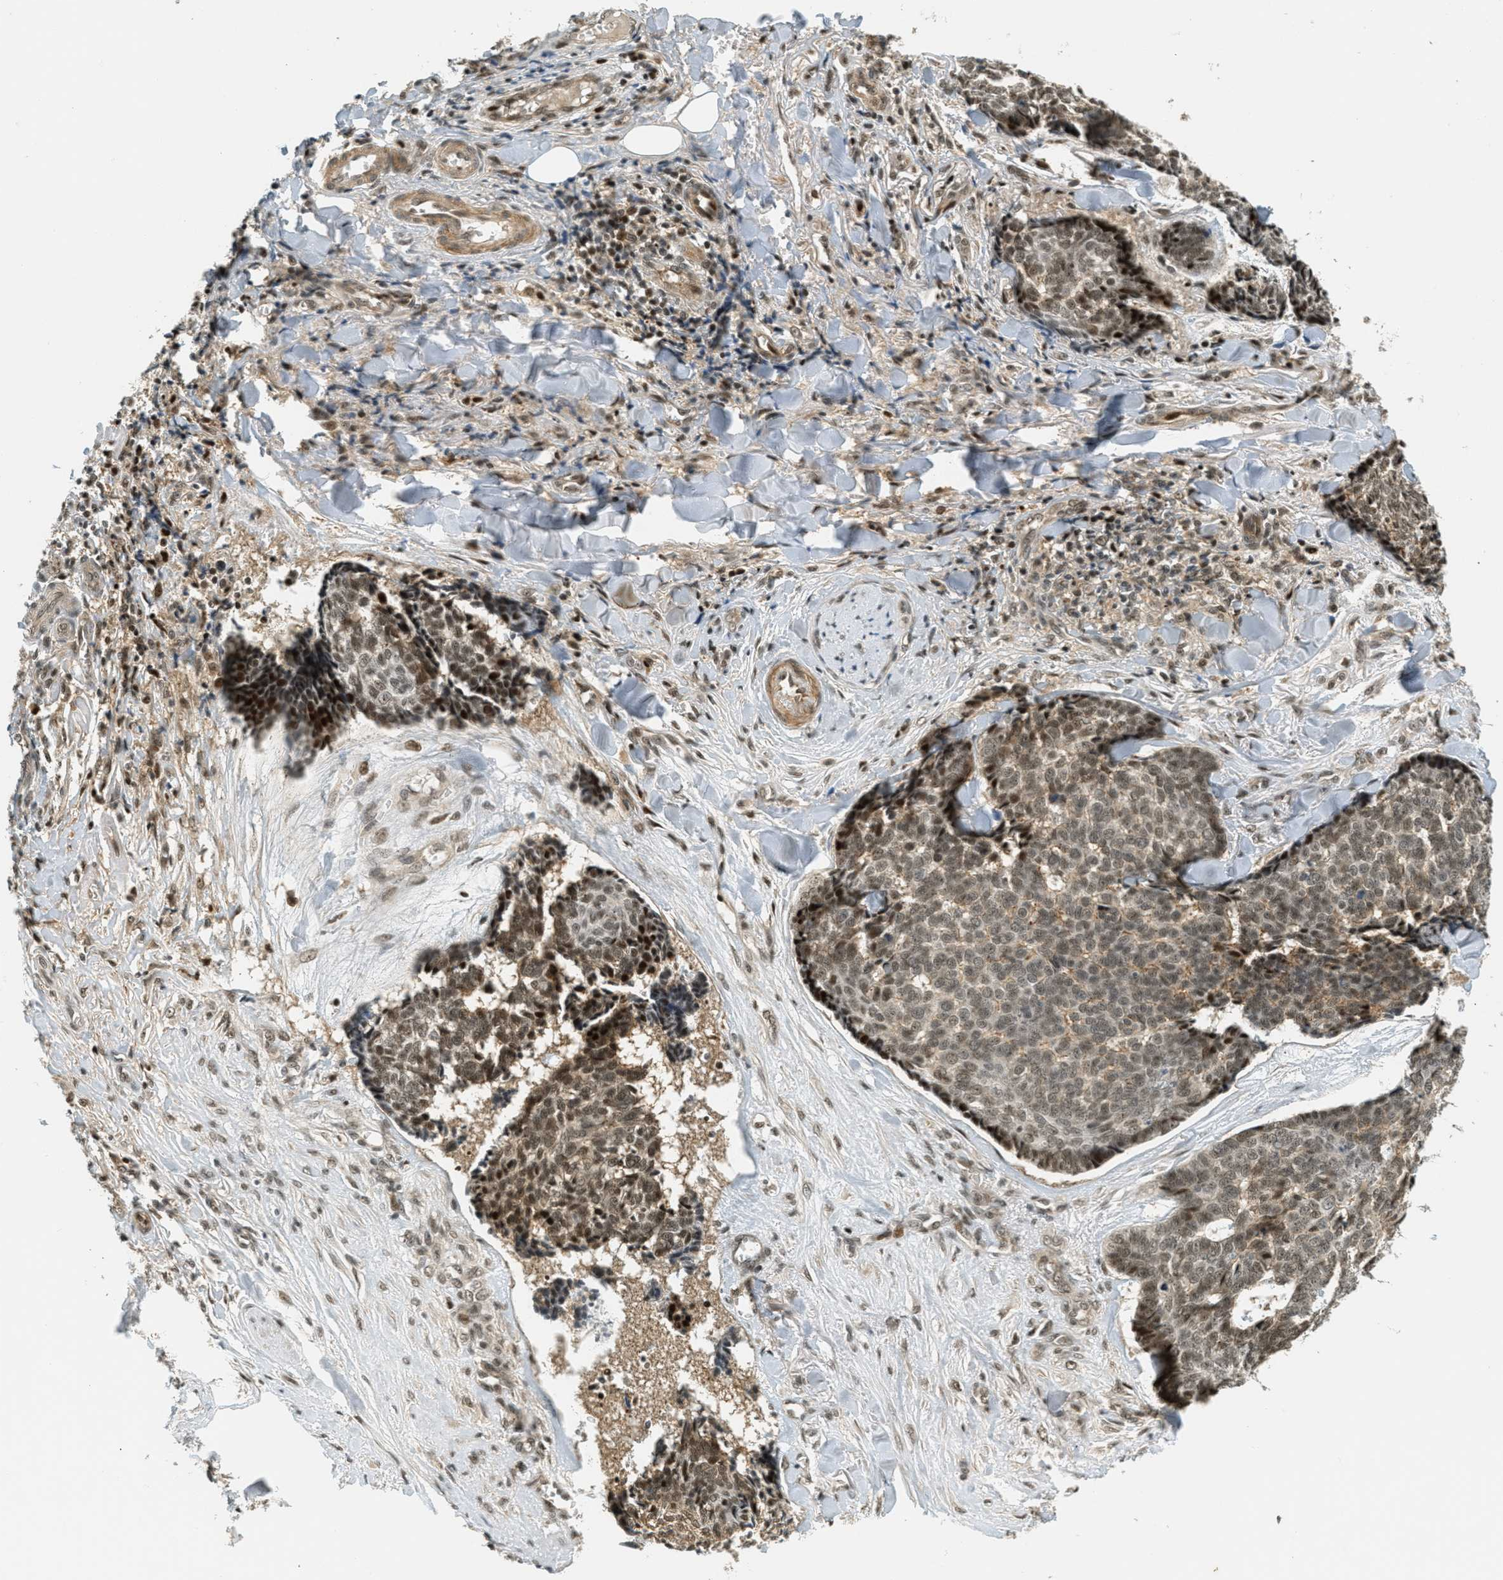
{"staining": {"intensity": "moderate", "quantity": ">75%", "location": "cytoplasmic/membranous,nuclear"}, "tissue": "skin cancer", "cell_type": "Tumor cells", "image_type": "cancer", "snomed": [{"axis": "morphology", "description": "Basal cell carcinoma"}, {"axis": "topography", "description": "Skin"}], "caption": "Protein analysis of basal cell carcinoma (skin) tissue reveals moderate cytoplasmic/membranous and nuclear expression in about >75% of tumor cells. Using DAB (brown) and hematoxylin (blue) stains, captured at high magnification using brightfield microscopy.", "gene": "FOXM1", "patient": {"sex": "male", "age": 84}}